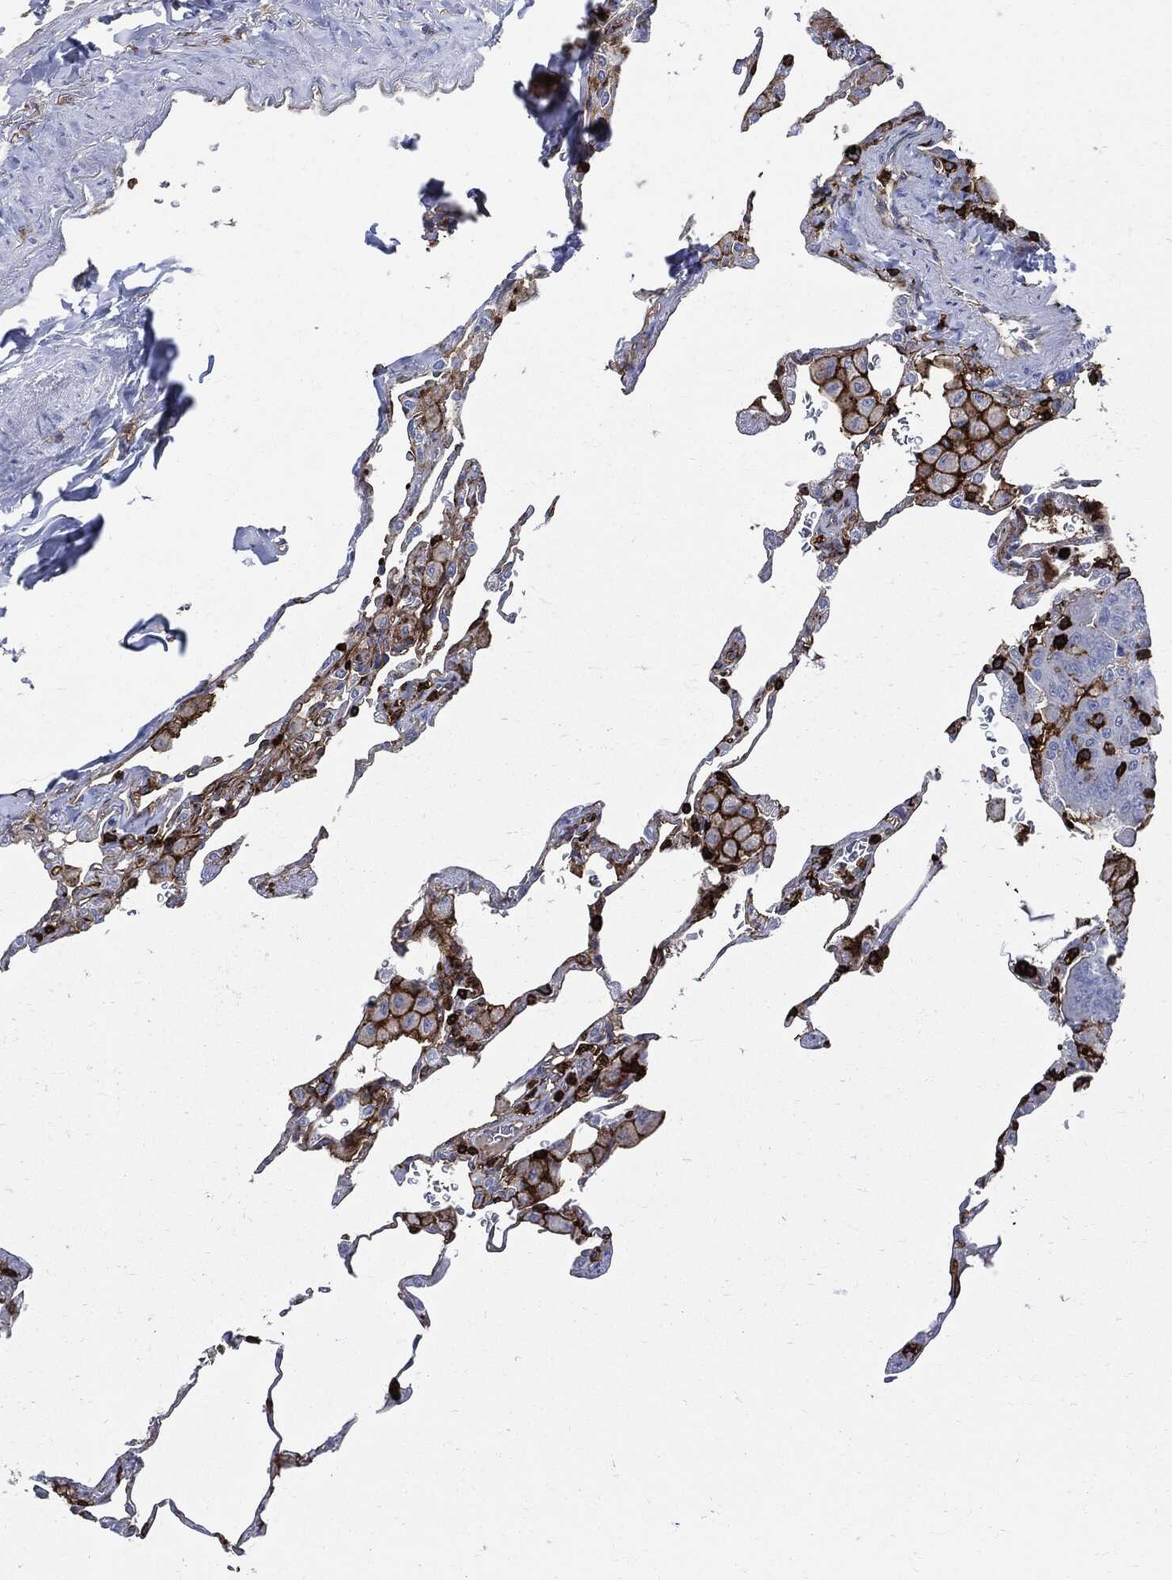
{"staining": {"intensity": "negative", "quantity": "none", "location": "none"}, "tissue": "lung", "cell_type": "Alveolar cells", "image_type": "normal", "snomed": [{"axis": "morphology", "description": "Normal tissue, NOS"}, {"axis": "morphology", "description": "Adenocarcinoma, metastatic, NOS"}, {"axis": "topography", "description": "Lung"}], "caption": "Lung was stained to show a protein in brown. There is no significant expression in alveolar cells.", "gene": "PTPRC", "patient": {"sex": "male", "age": 45}}